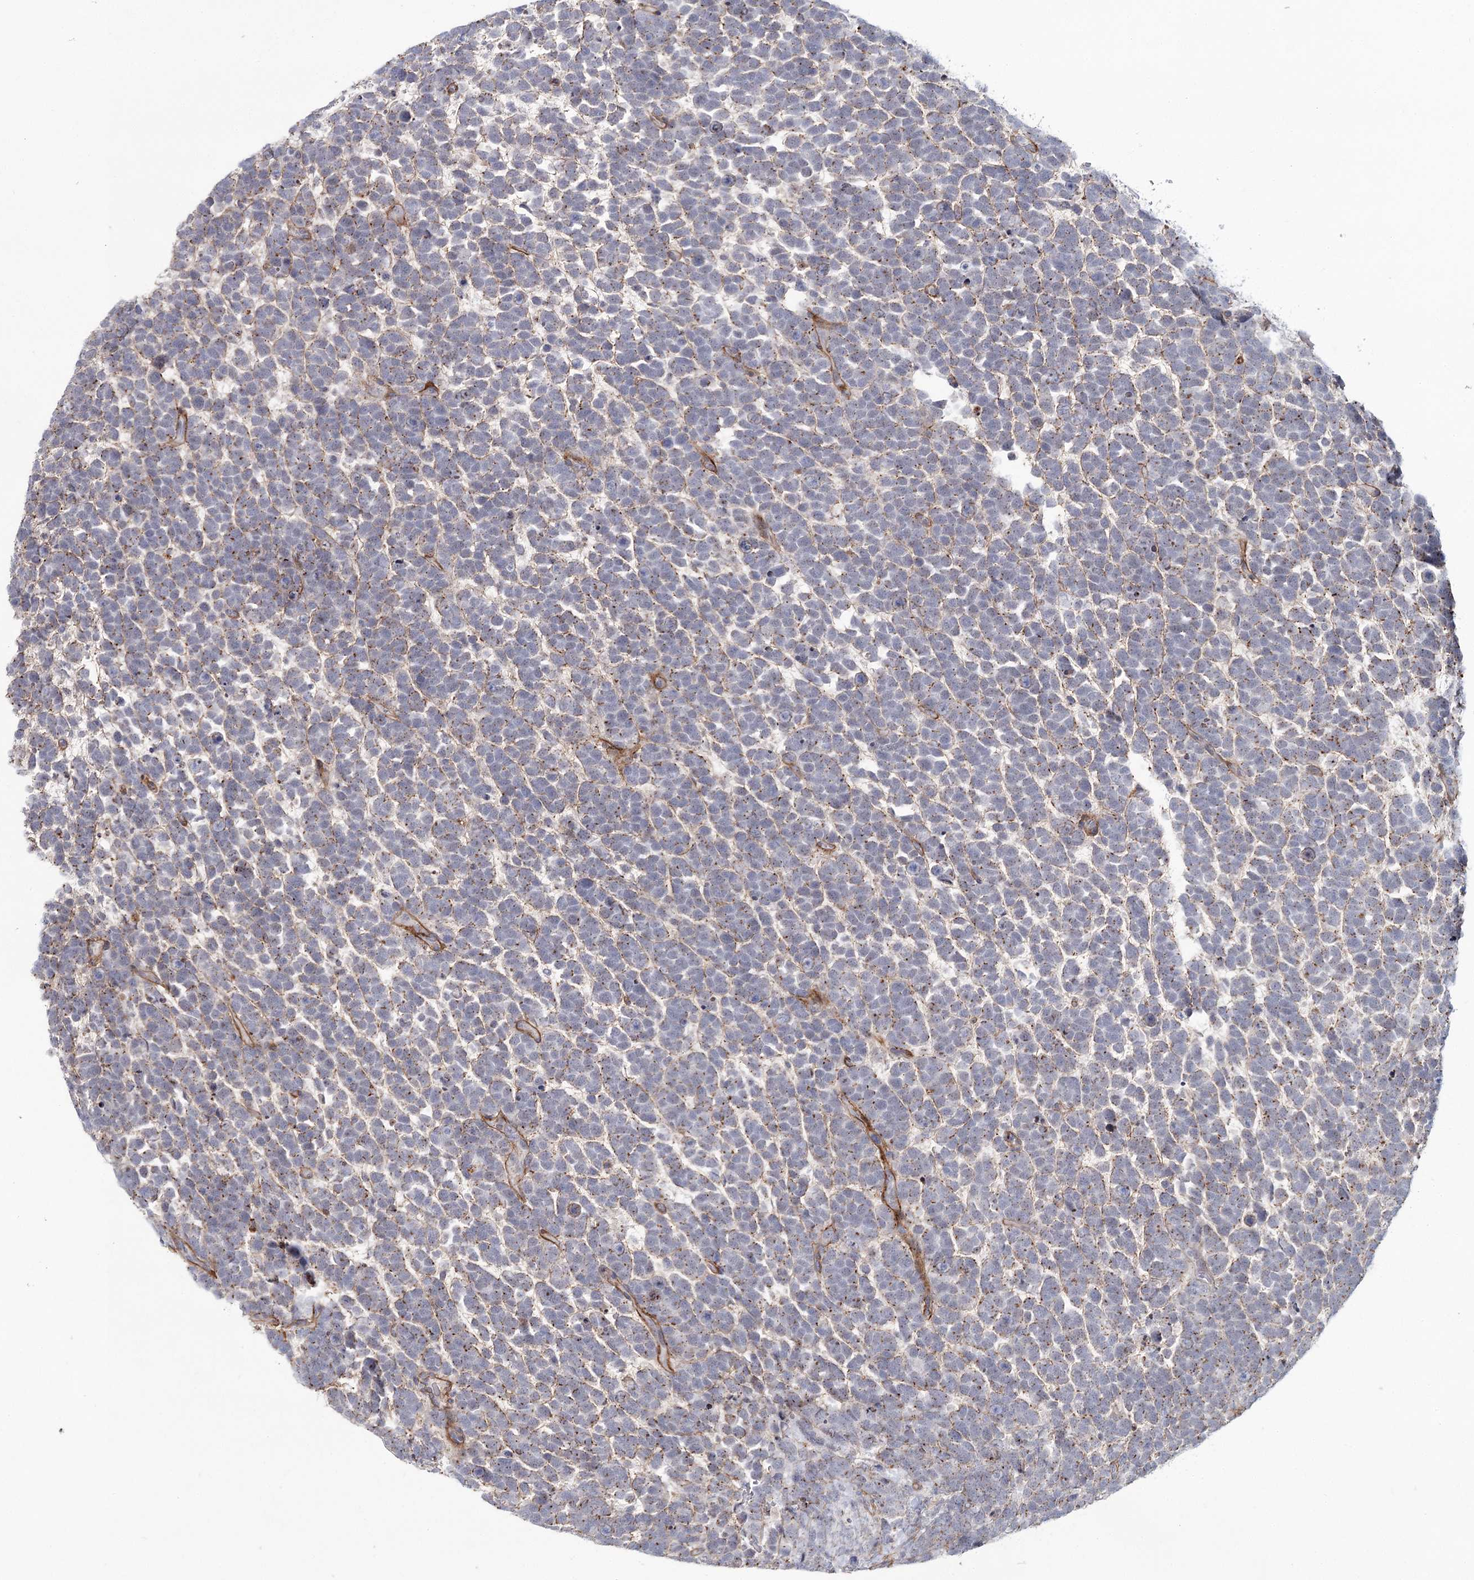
{"staining": {"intensity": "moderate", "quantity": "25%-75%", "location": "cytoplasmic/membranous"}, "tissue": "urothelial cancer", "cell_type": "Tumor cells", "image_type": "cancer", "snomed": [{"axis": "morphology", "description": "Urothelial carcinoma, High grade"}, {"axis": "topography", "description": "Urinary bladder"}], "caption": "Immunohistochemical staining of human urothelial carcinoma (high-grade) shows medium levels of moderate cytoplasmic/membranous protein positivity in about 25%-75% of tumor cells. (brown staining indicates protein expression, while blue staining denotes nuclei).", "gene": "ATL2", "patient": {"sex": "female", "age": 82}}